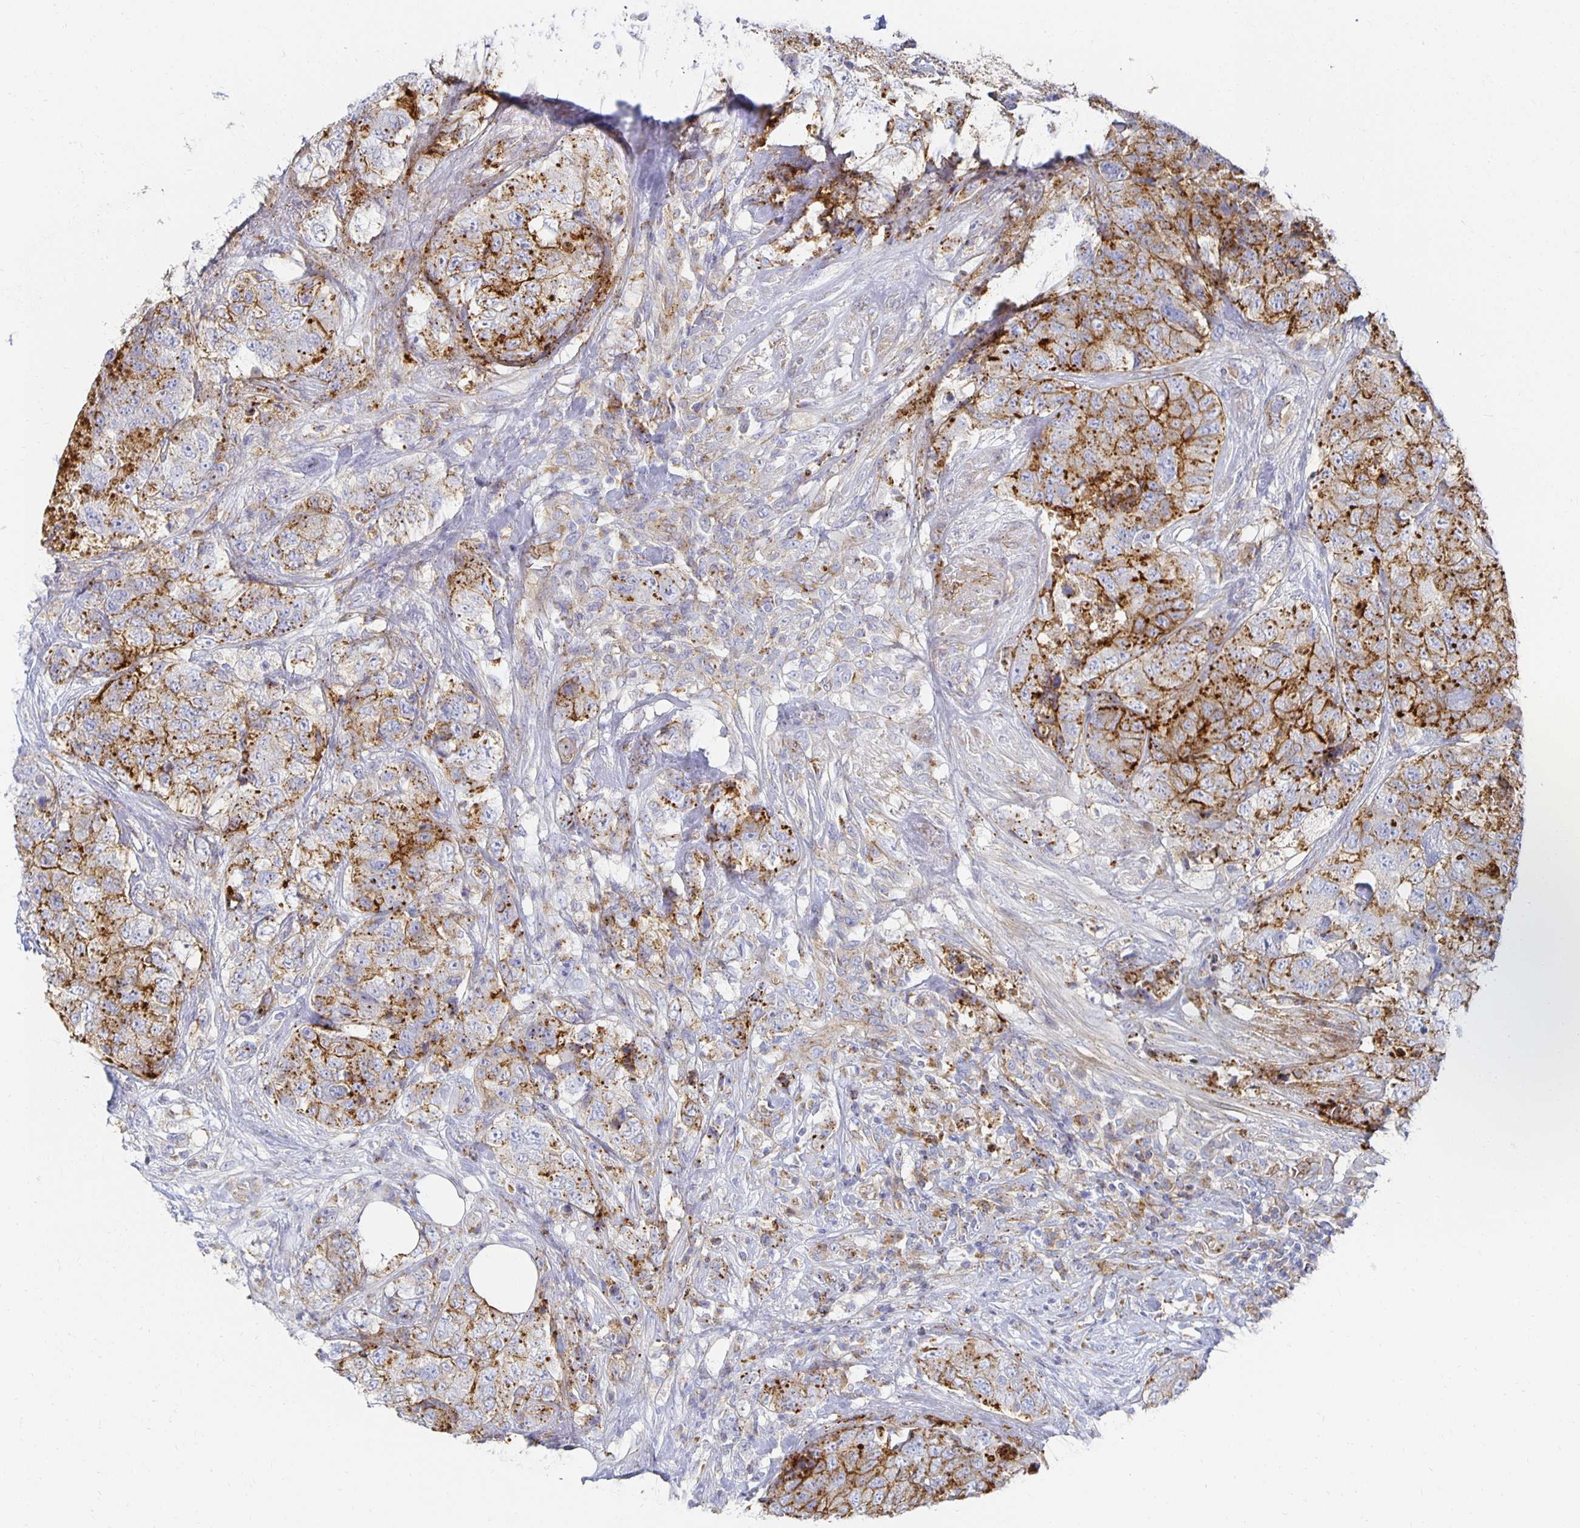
{"staining": {"intensity": "strong", "quantity": ">75%", "location": "cytoplasmic/membranous"}, "tissue": "urothelial cancer", "cell_type": "Tumor cells", "image_type": "cancer", "snomed": [{"axis": "morphology", "description": "Urothelial carcinoma, High grade"}, {"axis": "topography", "description": "Urinary bladder"}], "caption": "This micrograph displays immunohistochemistry staining of urothelial carcinoma (high-grade), with high strong cytoplasmic/membranous expression in approximately >75% of tumor cells.", "gene": "TAAR1", "patient": {"sex": "female", "age": 78}}